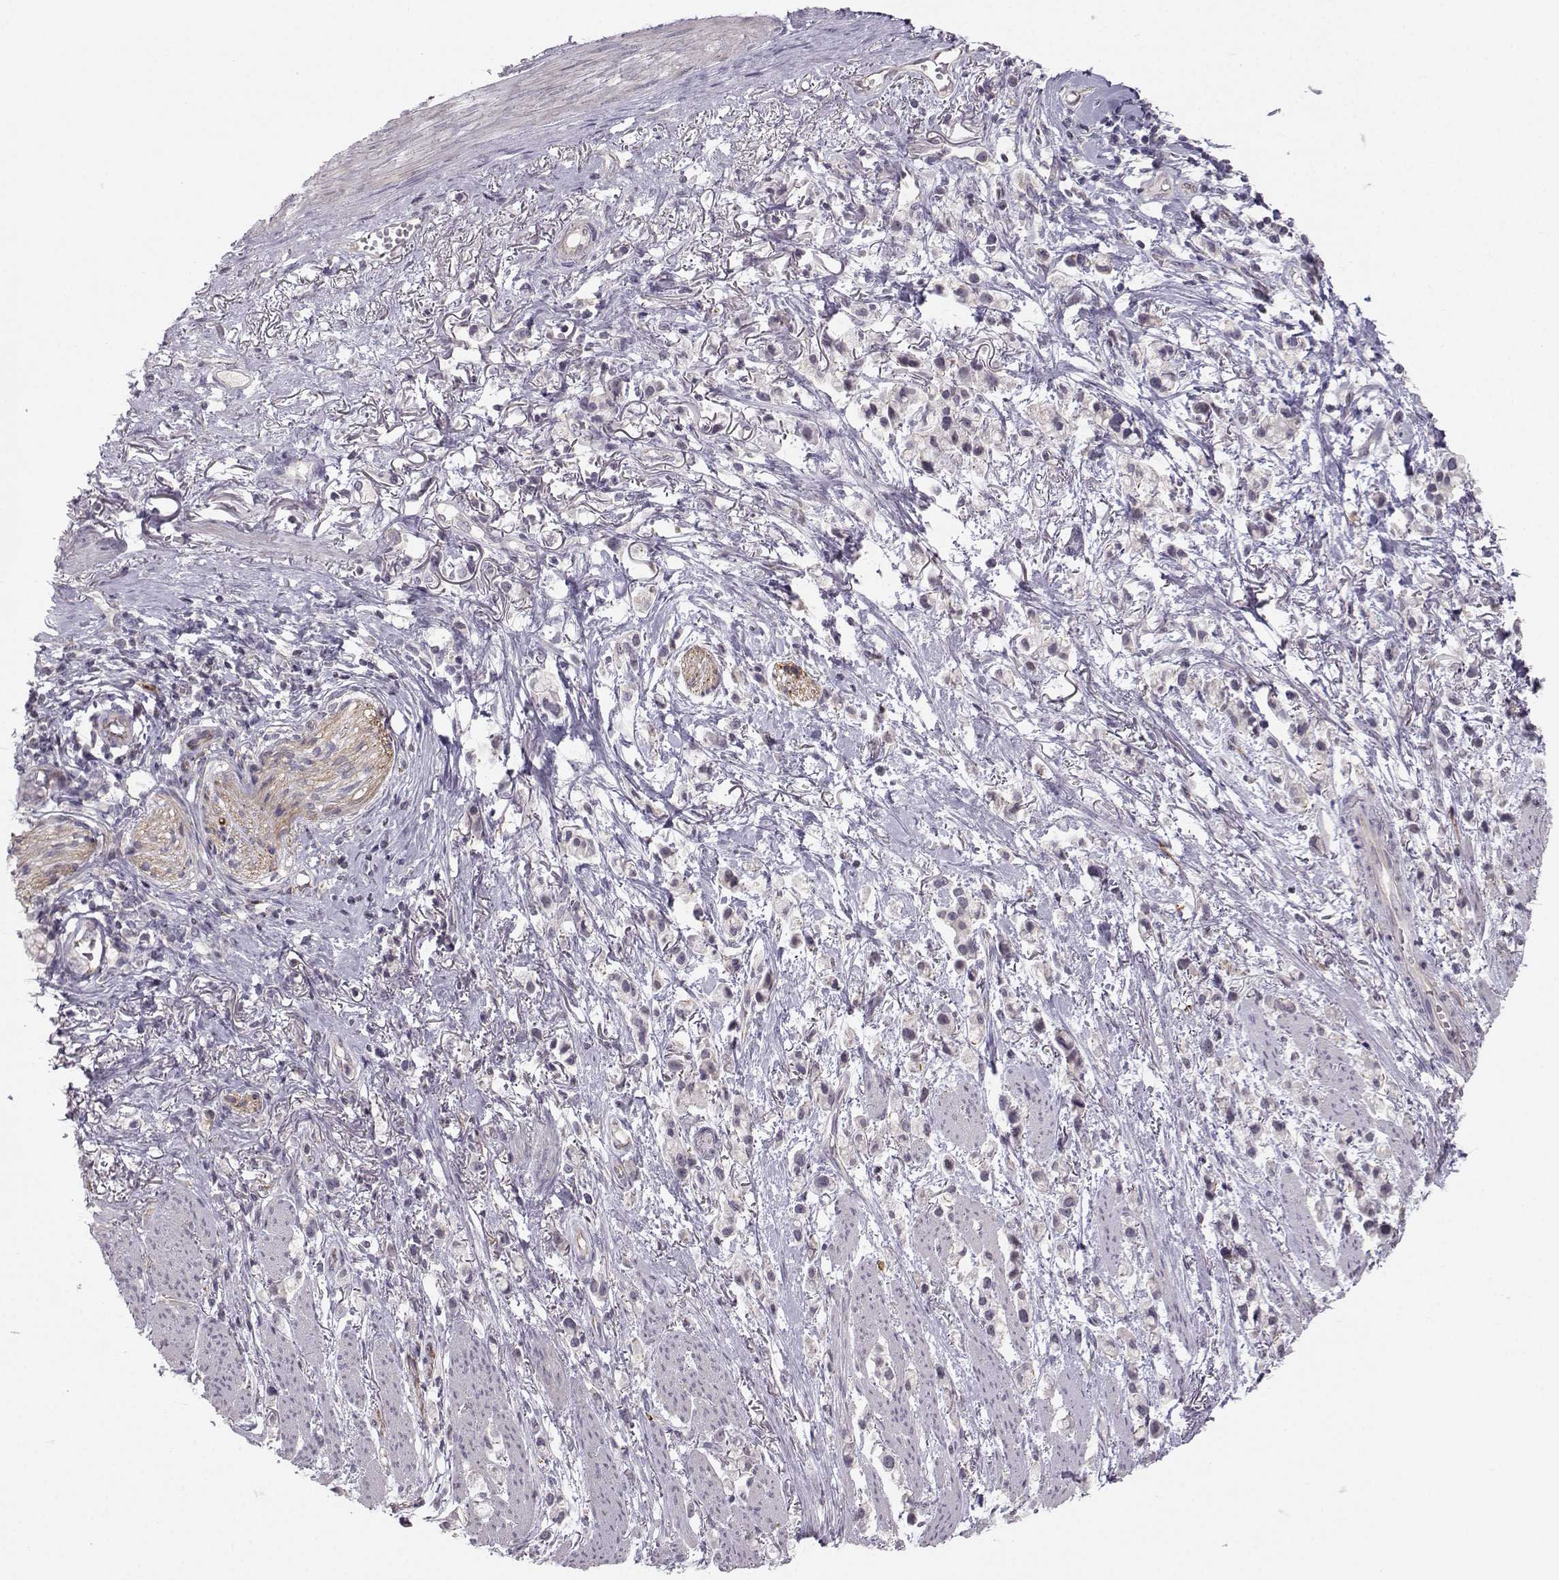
{"staining": {"intensity": "negative", "quantity": "none", "location": "none"}, "tissue": "stomach cancer", "cell_type": "Tumor cells", "image_type": "cancer", "snomed": [{"axis": "morphology", "description": "Adenocarcinoma, NOS"}, {"axis": "topography", "description": "Stomach"}], "caption": "Photomicrograph shows no significant protein expression in tumor cells of stomach cancer.", "gene": "MAST1", "patient": {"sex": "female", "age": 81}}